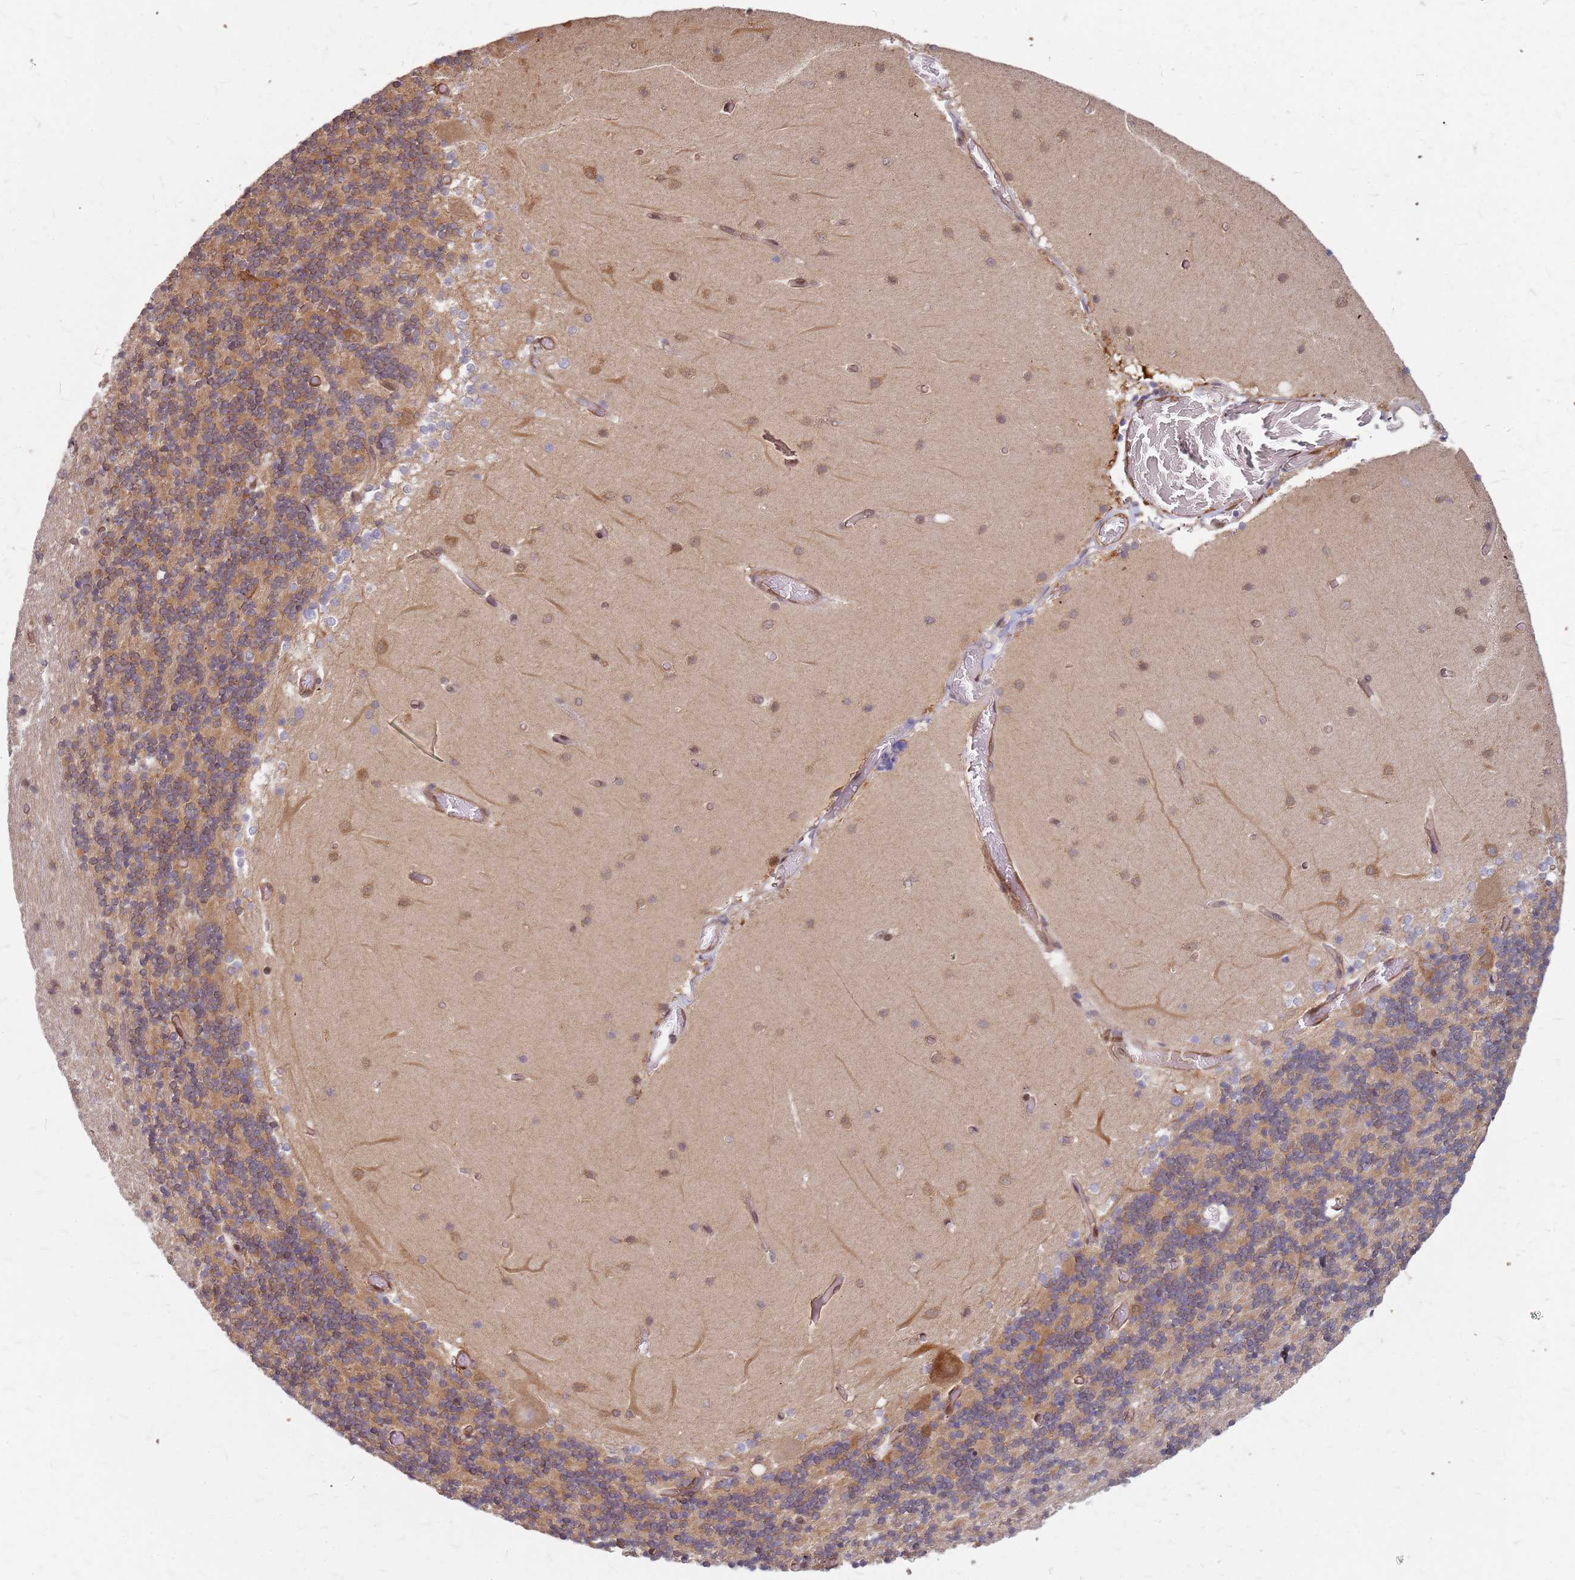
{"staining": {"intensity": "moderate", "quantity": "25%-75%", "location": "cytoplasmic/membranous"}, "tissue": "cerebellum", "cell_type": "Cells in granular layer", "image_type": "normal", "snomed": [{"axis": "morphology", "description": "Normal tissue, NOS"}, {"axis": "topography", "description": "Cerebellum"}], "caption": "Immunohistochemical staining of unremarkable cerebellum exhibits medium levels of moderate cytoplasmic/membranous staining in approximately 25%-75% of cells in granular layer. Ihc stains the protein in brown and the nuclei are stained blue.", "gene": "HDX", "patient": {"sex": "female", "age": 28}}